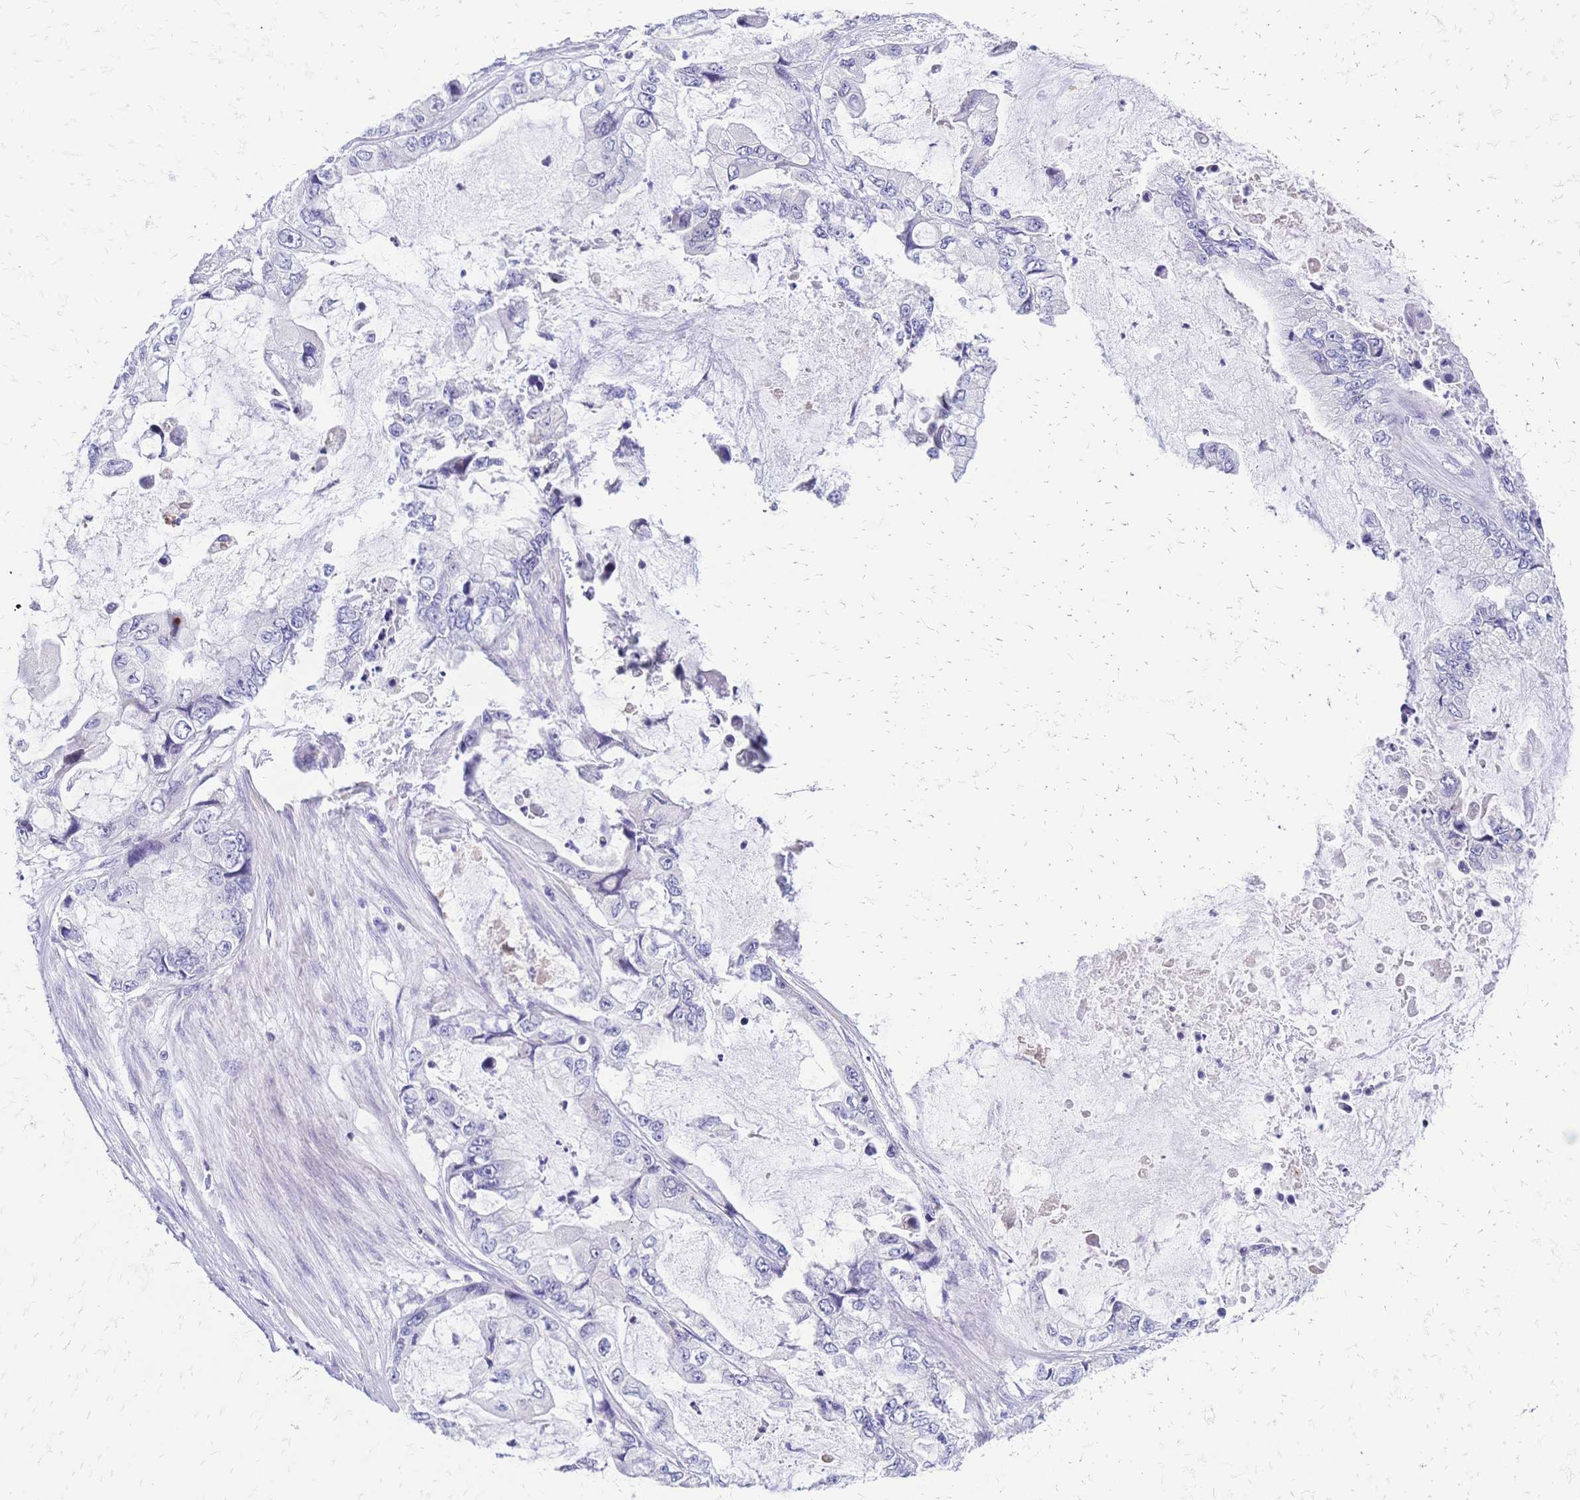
{"staining": {"intensity": "negative", "quantity": "none", "location": "none"}, "tissue": "stomach cancer", "cell_type": "Tumor cells", "image_type": "cancer", "snomed": [{"axis": "morphology", "description": "Adenocarcinoma, NOS"}, {"axis": "topography", "description": "Pancreas"}, {"axis": "topography", "description": "Stomach, upper"}, {"axis": "topography", "description": "Stomach"}], "caption": "Image shows no significant protein staining in tumor cells of stomach cancer (adenocarcinoma).", "gene": "IL2RA", "patient": {"sex": "male", "age": 77}}